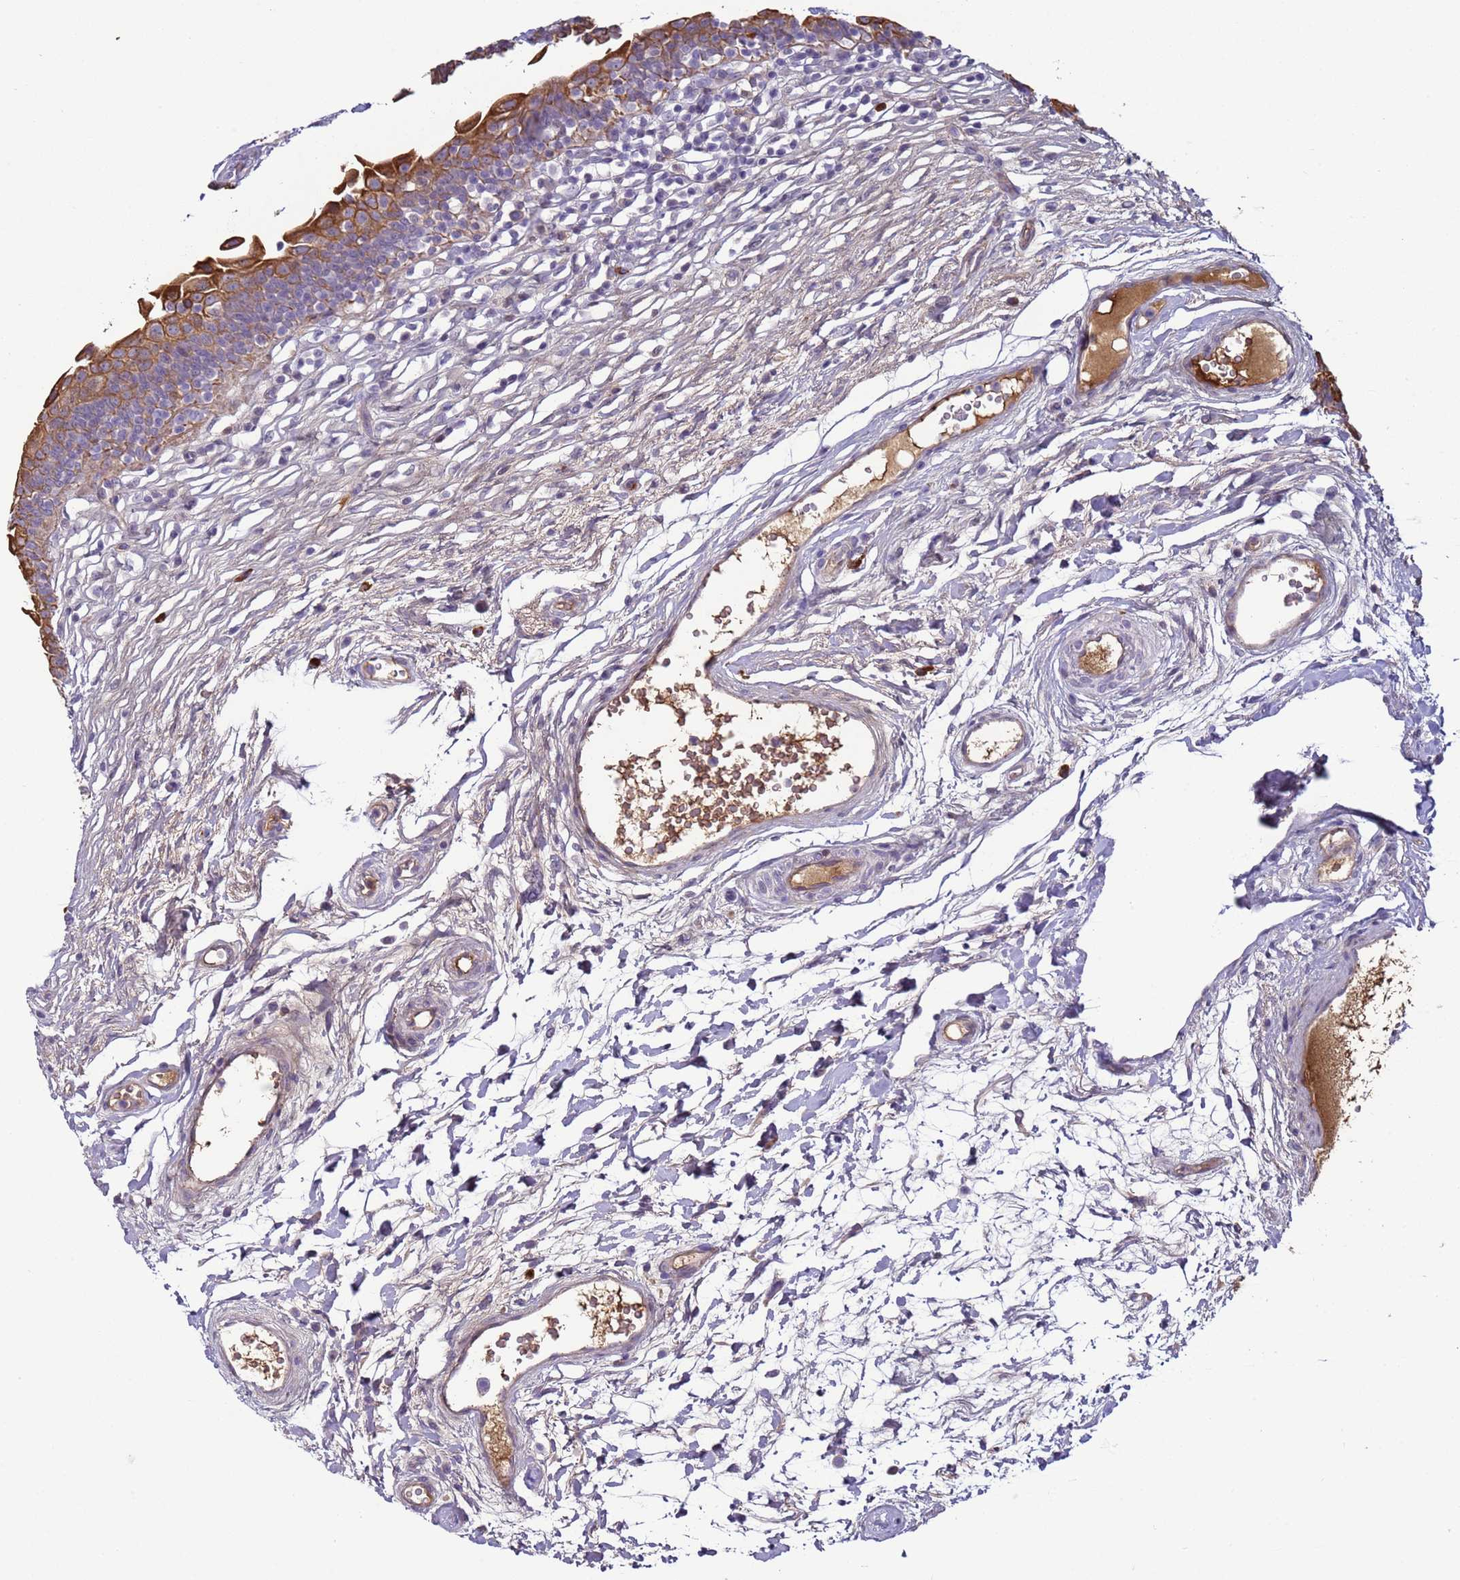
{"staining": {"intensity": "strong", "quantity": "25%-75%", "location": "cytoplasmic/membranous"}, "tissue": "urinary bladder", "cell_type": "Urothelial cells", "image_type": "normal", "snomed": [{"axis": "morphology", "description": "Normal tissue, NOS"}, {"axis": "topography", "description": "Urinary bladder"}], "caption": "Urinary bladder stained with IHC reveals strong cytoplasmic/membranous positivity in approximately 25%-75% of urothelial cells. (Brightfield microscopy of DAB IHC at high magnification).", "gene": "NPAP1", "patient": {"sex": "male", "age": 83}}